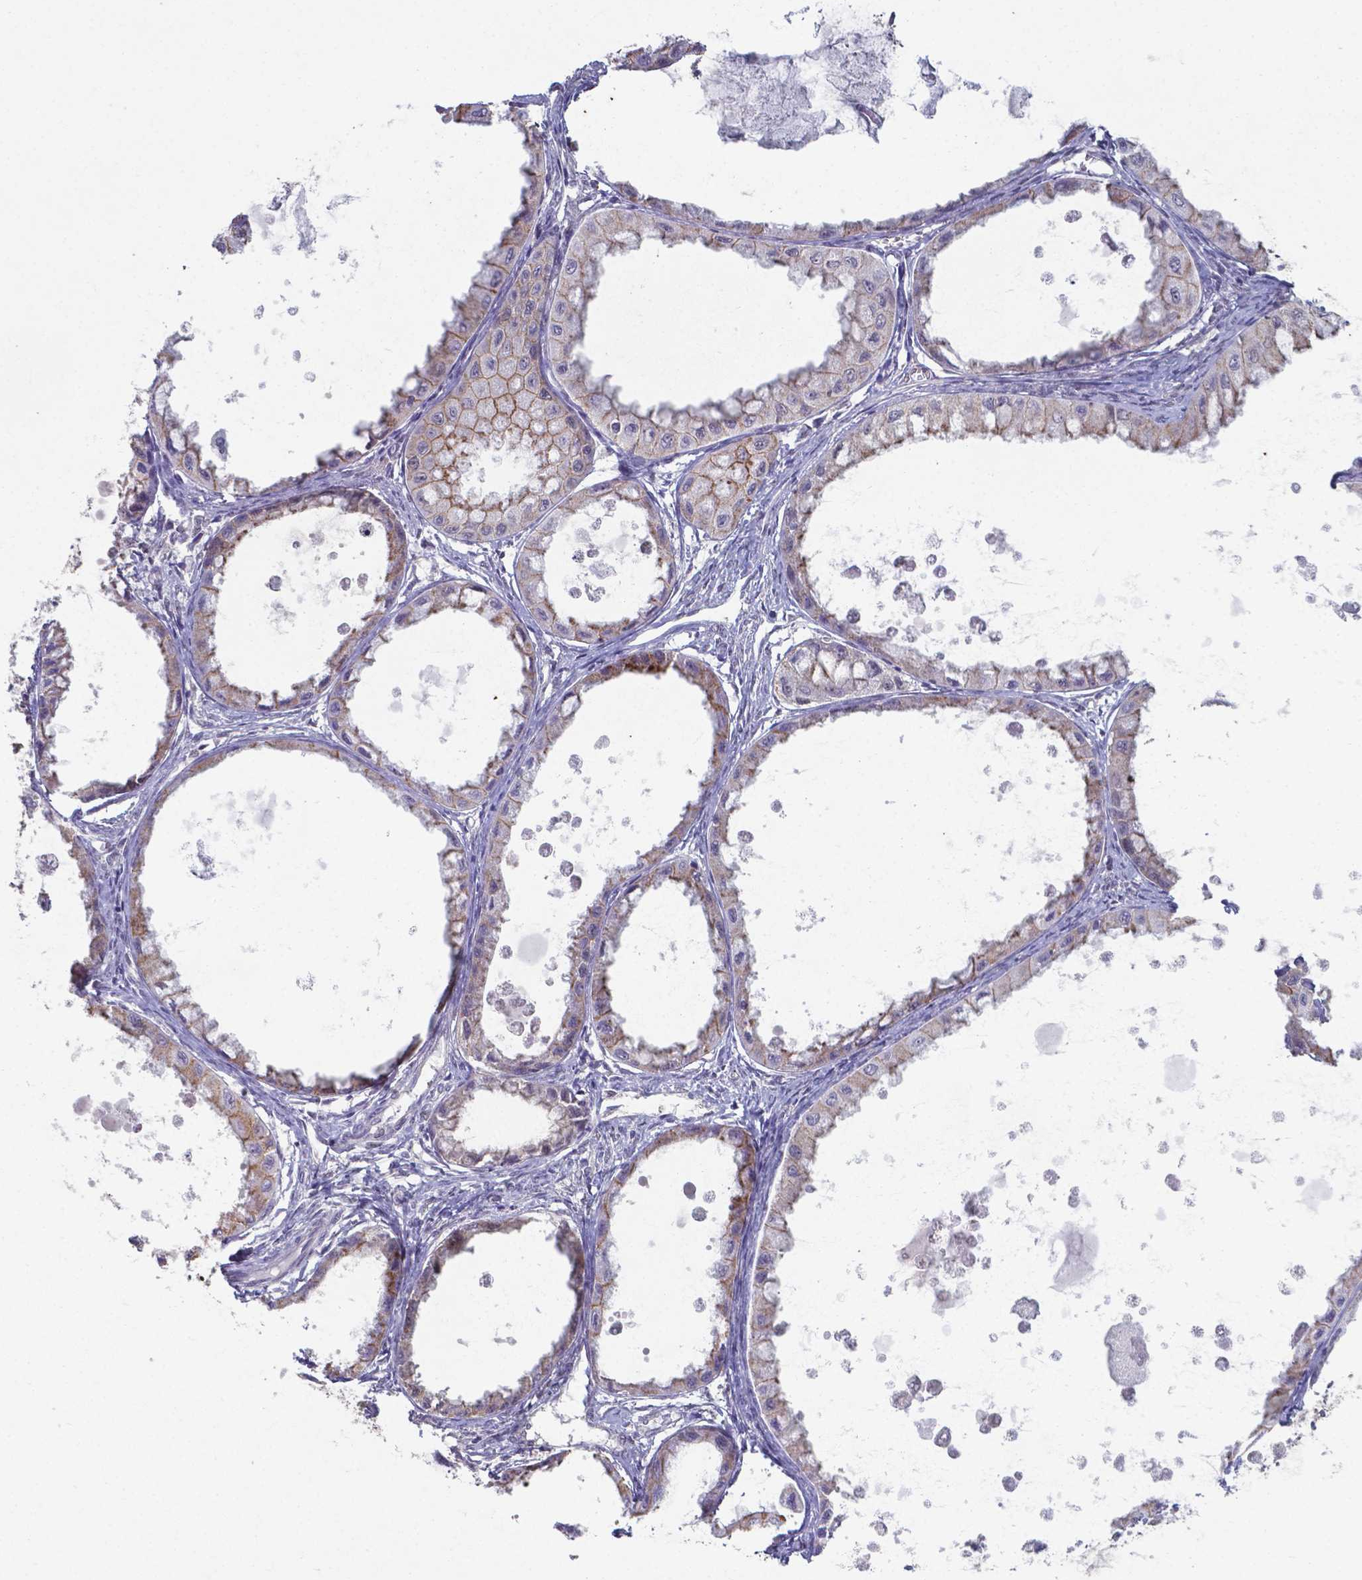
{"staining": {"intensity": "strong", "quantity": "25%-75%", "location": "cytoplasmic/membranous"}, "tissue": "ovarian cancer", "cell_type": "Tumor cells", "image_type": "cancer", "snomed": [{"axis": "morphology", "description": "Cystadenocarcinoma, mucinous, NOS"}, {"axis": "topography", "description": "Ovary"}], "caption": "DAB (3,3'-diaminobenzidine) immunohistochemical staining of human ovarian cancer displays strong cytoplasmic/membranous protein staining in about 25%-75% of tumor cells. The protein of interest is stained brown, and the nuclei are stained in blue (DAB IHC with brightfield microscopy, high magnification).", "gene": "UBE2E2", "patient": {"sex": "female", "age": 64}}